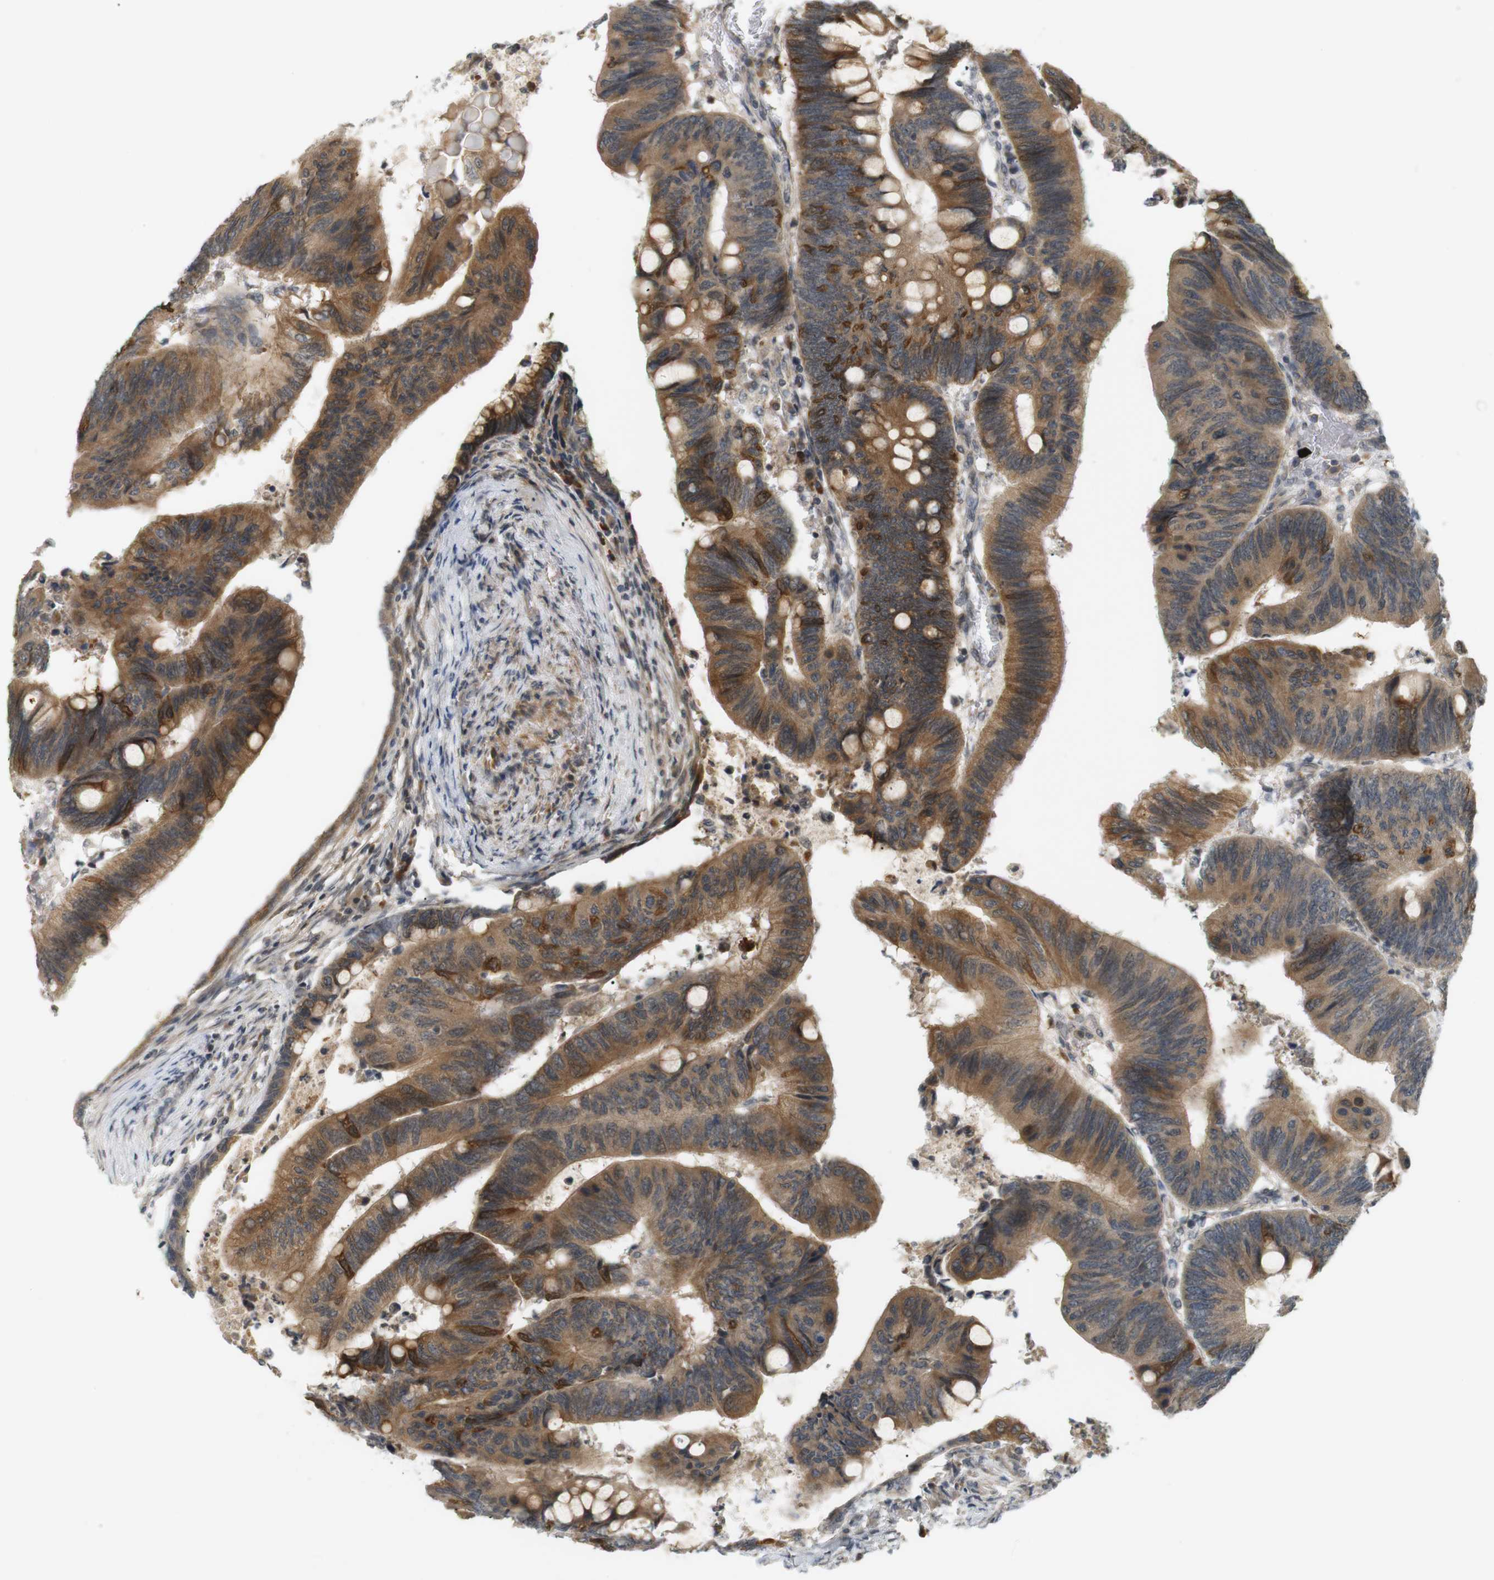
{"staining": {"intensity": "moderate", "quantity": ">75%", "location": "cytoplasmic/membranous"}, "tissue": "colorectal cancer", "cell_type": "Tumor cells", "image_type": "cancer", "snomed": [{"axis": "morphology", "description": "Normal tissue, NOS"}, {"axis": "morphology", "description": "Adenocarcinoma, NOS"}, {"axis": "topography", "description": "Rectum"}, {"axis": "topography", "description": "Peripheral nerve tissue"}], "caption": "Protein expression analysis of colorectal cancer (adenocarcinoma) demonstrates moderate cytoplasmic/membranous expression in approximately >75% of tumor cells.", "gene": "SOCS6", "patient": {"sex": "male", "age": 92}}